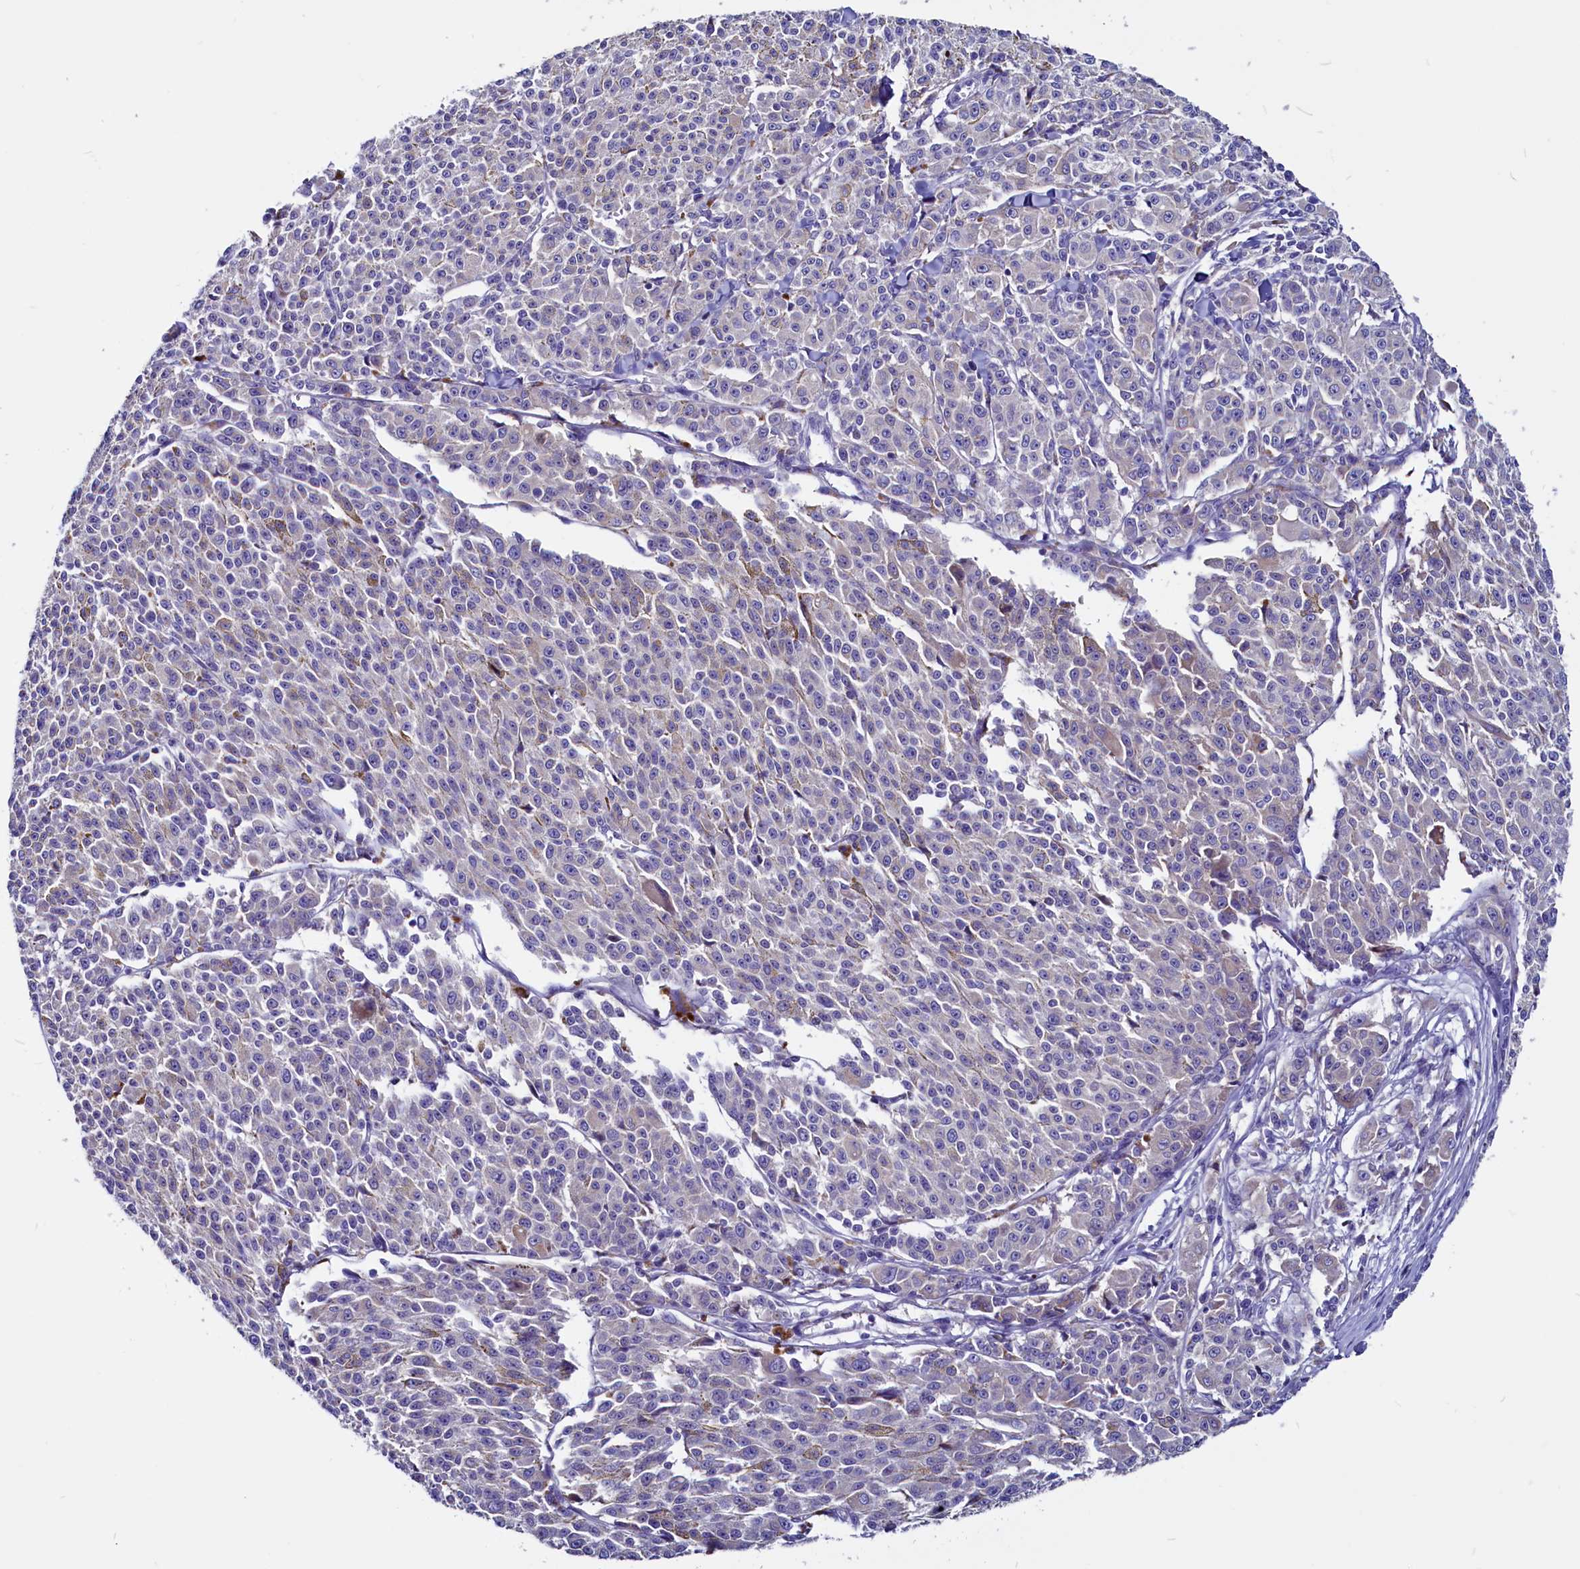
{"staining": {"intensity": "negative", "quantity": "none", "location": "none"}, "tissue": "melanoma", "cell_type": "Tumor cells", "image_type": "cancer", "snomed": [{"axis": "morphology", "description": "Malignant melanoma, NOS"}, {"axis": "topography", "description": "Skin"}], "caption": "Tumor cells show no significant staining in melanoma.", "gene": "CCBE1", "patient": {"sex": "female", "age": 52}}